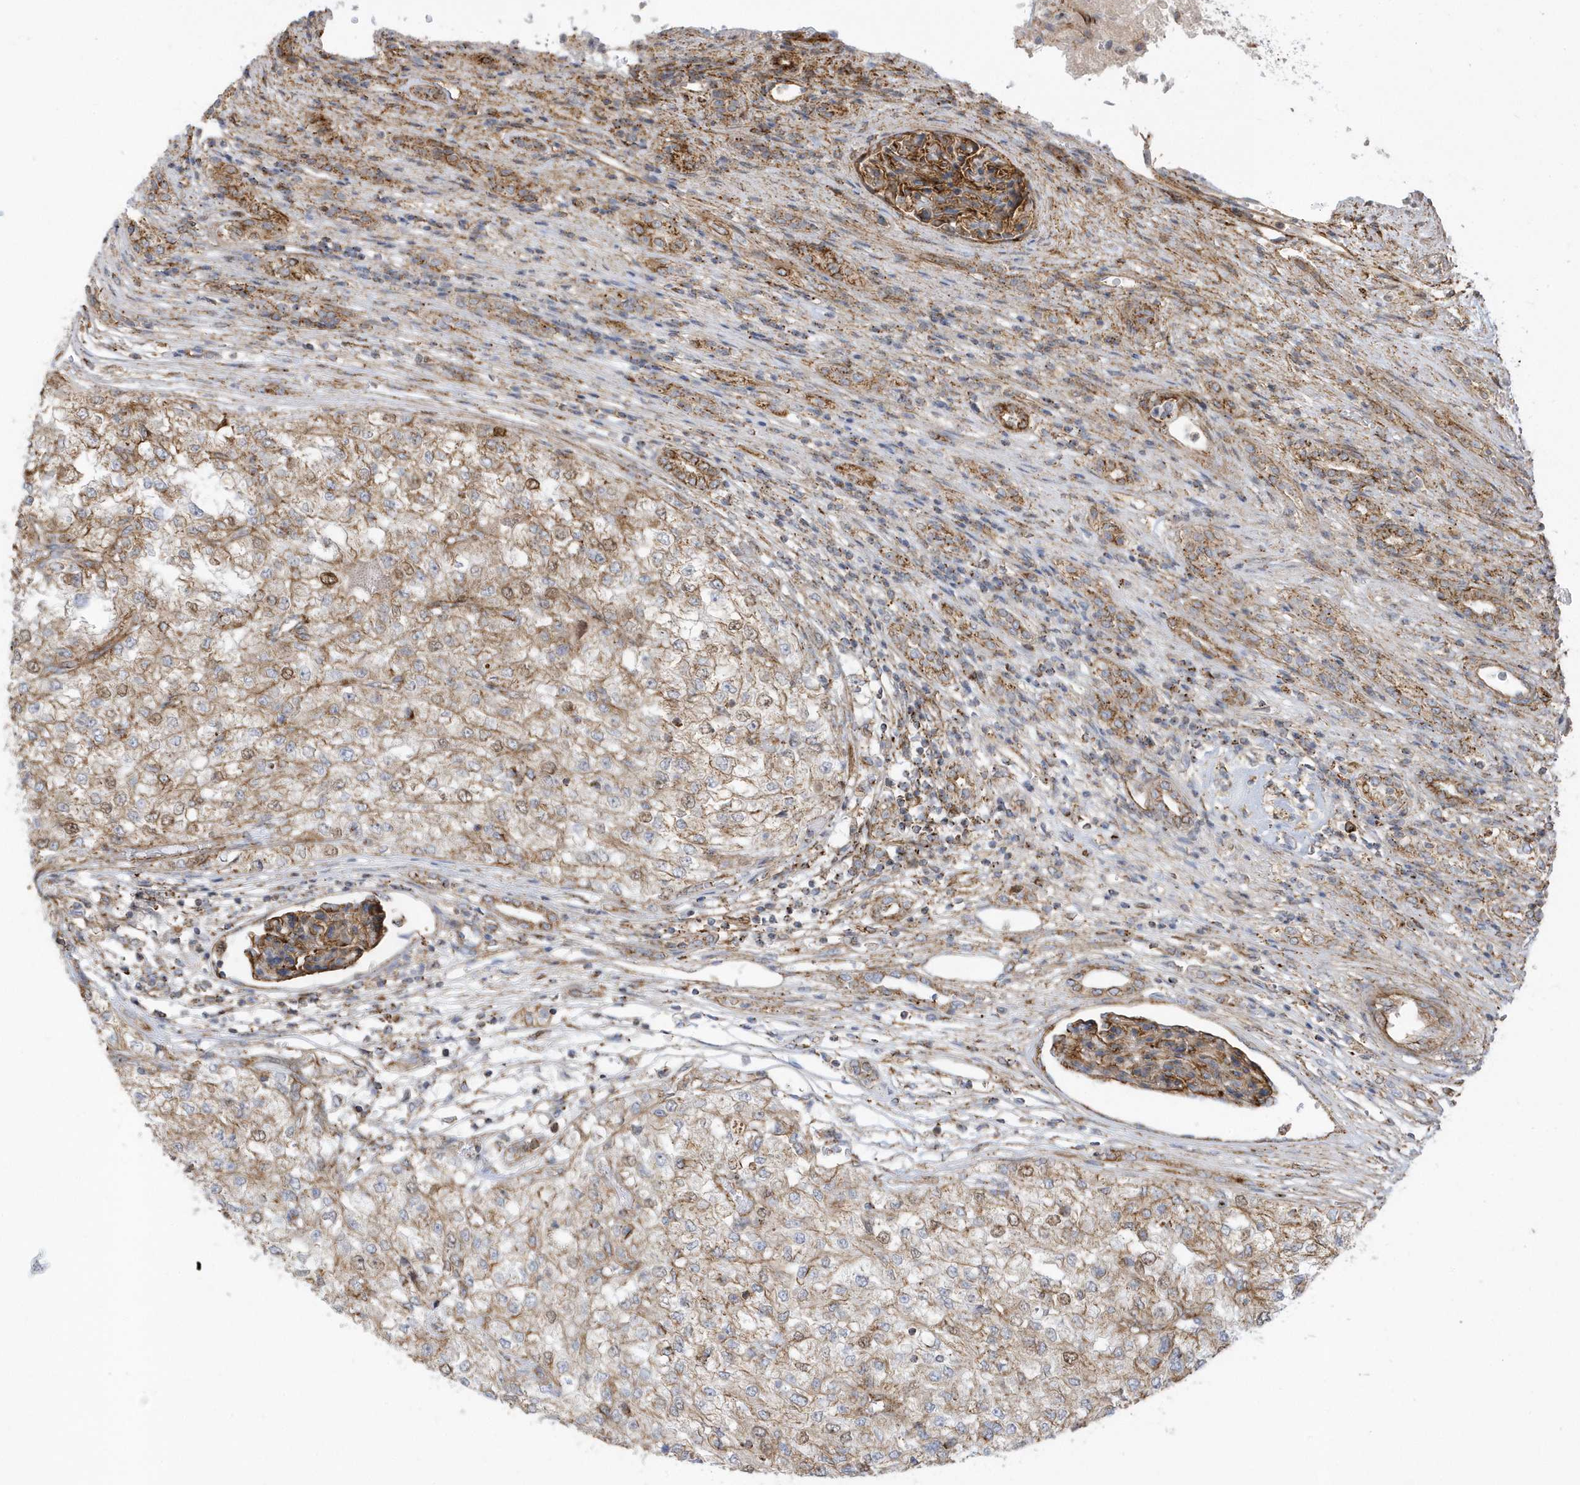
{"staining": {"intensity": "weak", "quantity": ">75%", "location": "cytoplasmic/membranous,nuclear"}, "tissue": "renal cancer", "cell_type": "Tumor cells", "image_type": "cancer", "snomed": [{"axis": "morphology", "description": "Adenocarcinoma, NOS"}, {"axis": "topography", "description": "Kidney"}], "caption": "This photomicrograph reveals renal adenocarcinoma stained with immunohistochemistry to label a protein in brown. The cytoplasmic/membranous and nuclear of tumor cells show weak positivity for the protein. Nuclei are counter-stained blue.", "gene": "HRH4", "patient": {"sex": "female", "age": 54}}